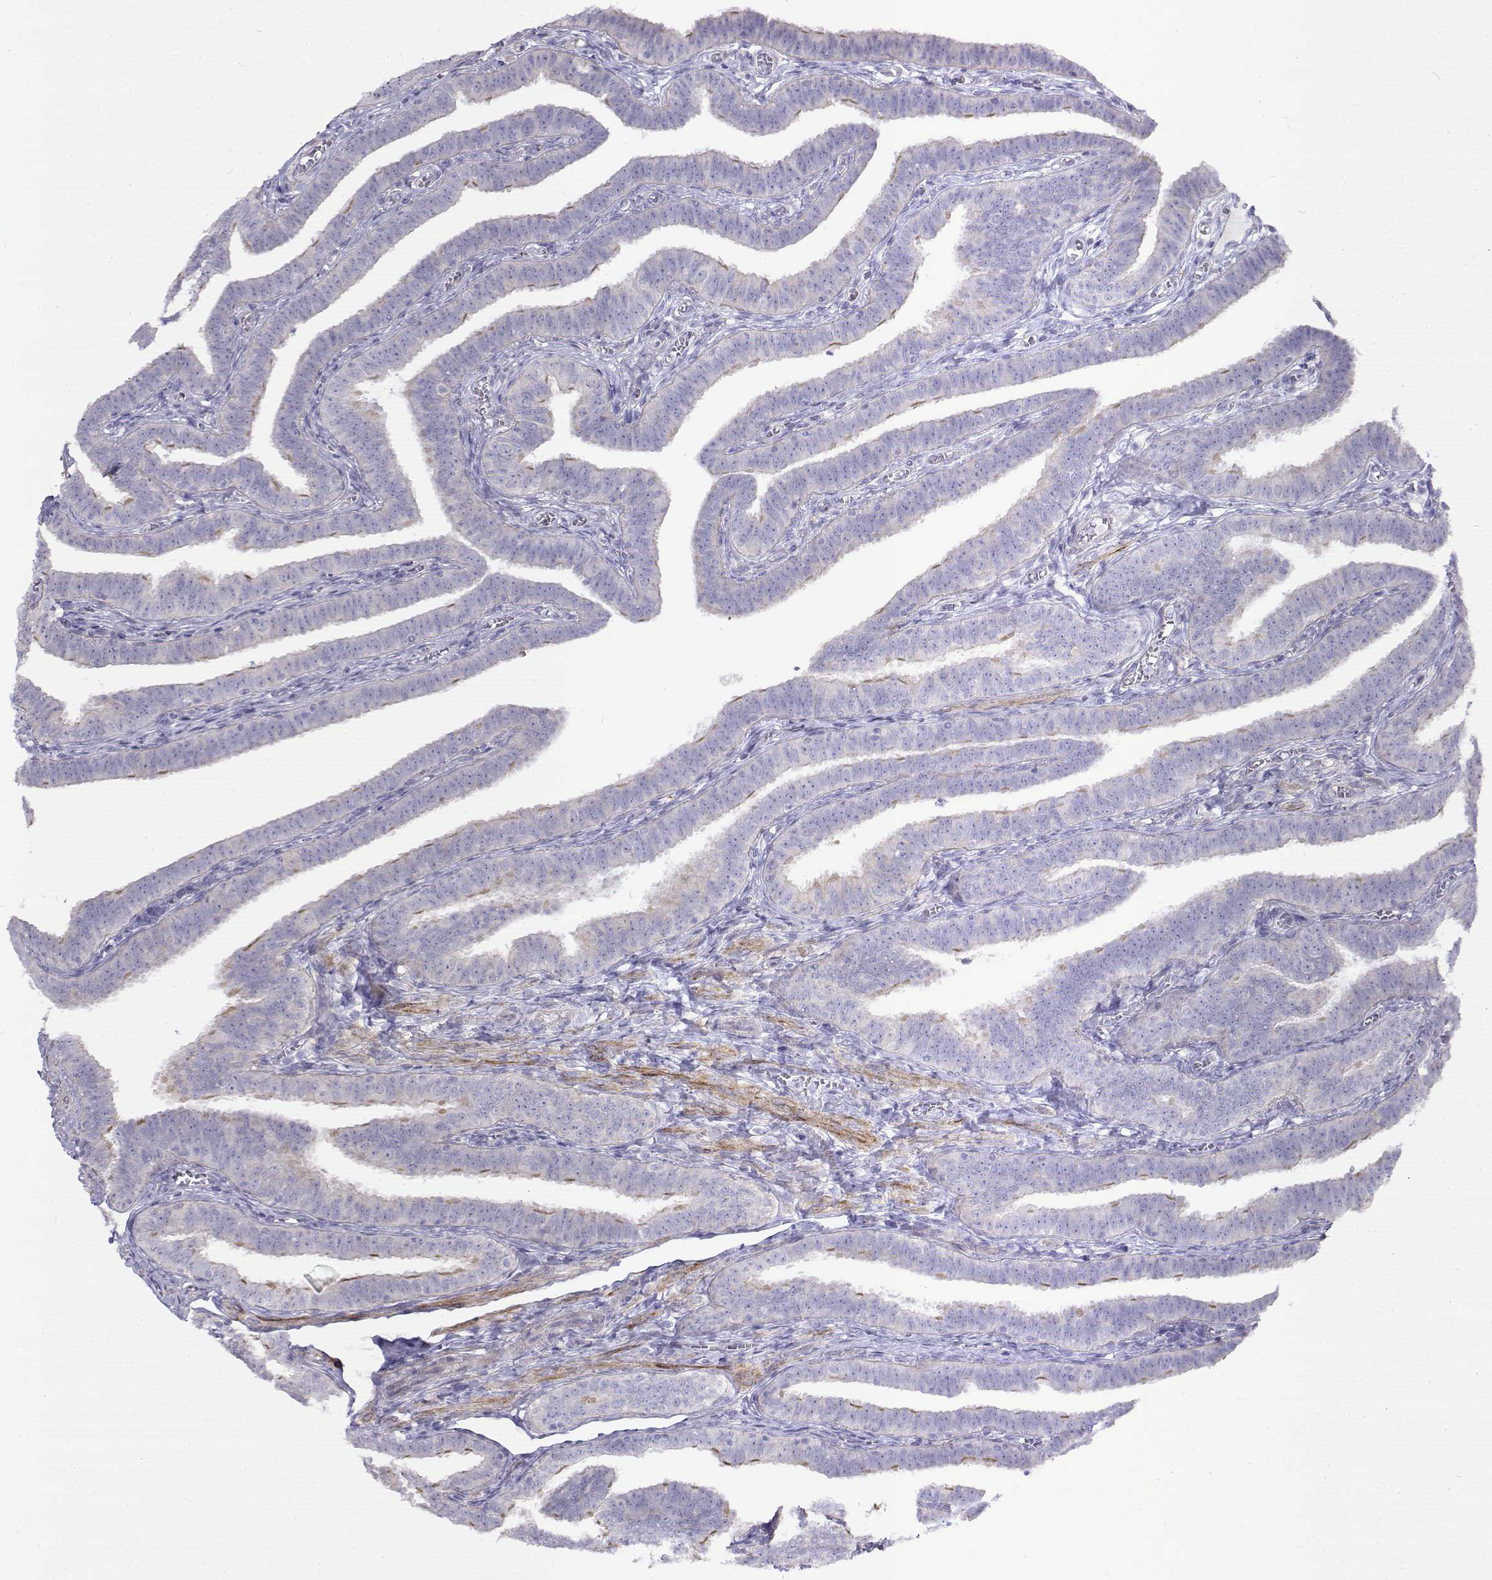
{"staining": {"intensity": "weak", "quantity": "<25%", "location": "cytoplasmic/membranous"}, "tissue": "fallopian tube", "cell_type": "Glandular cells", "image_type": "normal", "snomed": [{"axis": "morphology", "description": "Normal tissue, NOS"}, {"axis": "topography", "description": "Fallopian tube"}], "caption": "Immunohistochemical staining of benign fallopian tube demonstrates no significant positivity in glandular cells.", "gene": "NOS1AP", "patient": {"sex": "female", "age": 25}}